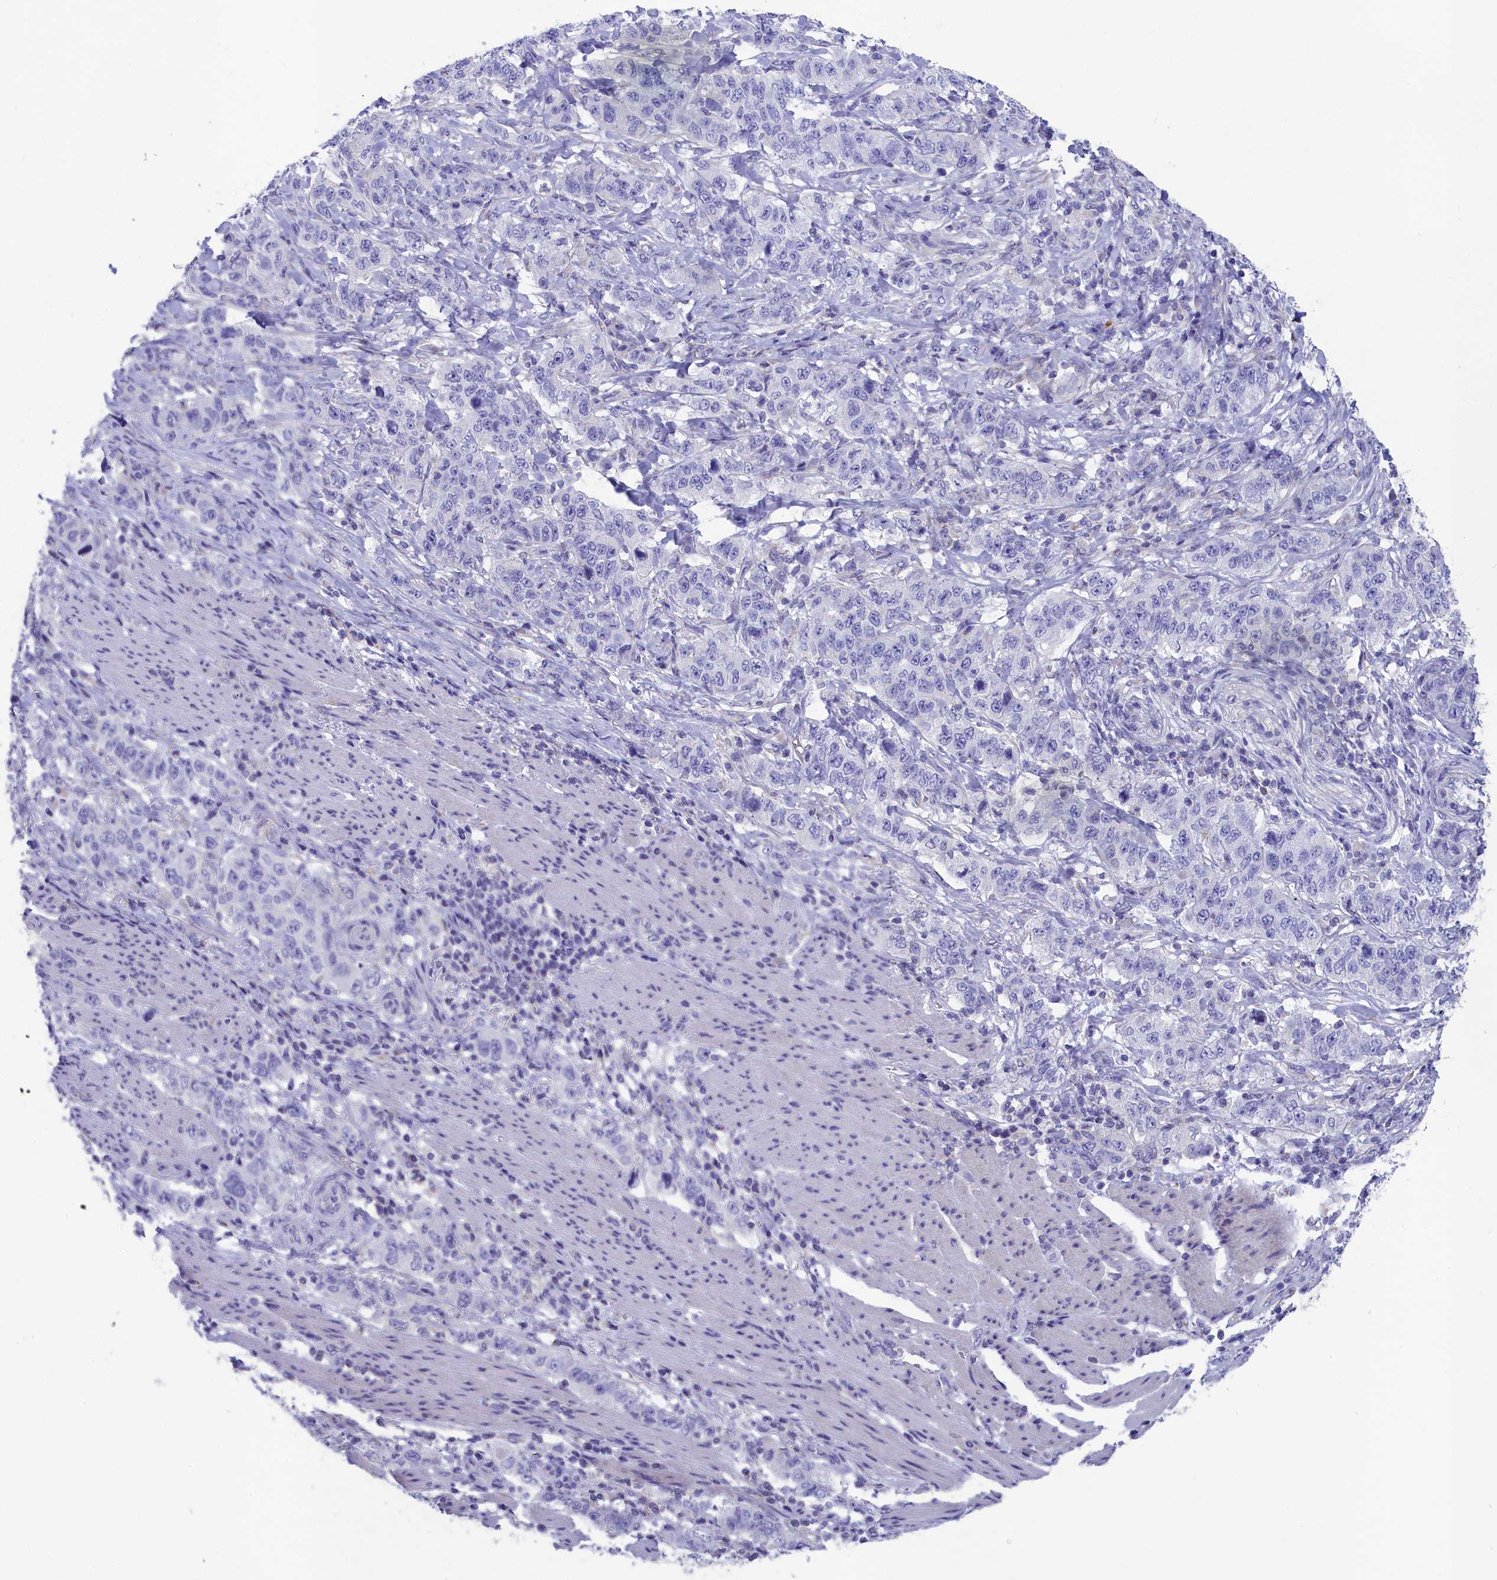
{"staining": {"intensity": "negative", "quantity": "none", "location": "none"}, "tissue": "stomach cancer", "cell_type": "Tumor cells", "image_type": "cancer", "snomed": [{"axis": "morphology", "description": "Adenocarcinoma, NOS"}, {"axis": "topography", "description": "Stomach"}], "caption": "Histopathology image shows no protein positivity in tumor cells of adenocarcinoma (stomach) tissue.", "gene": "PRDM12", "patient": {"sex": "male", "age": 48}}